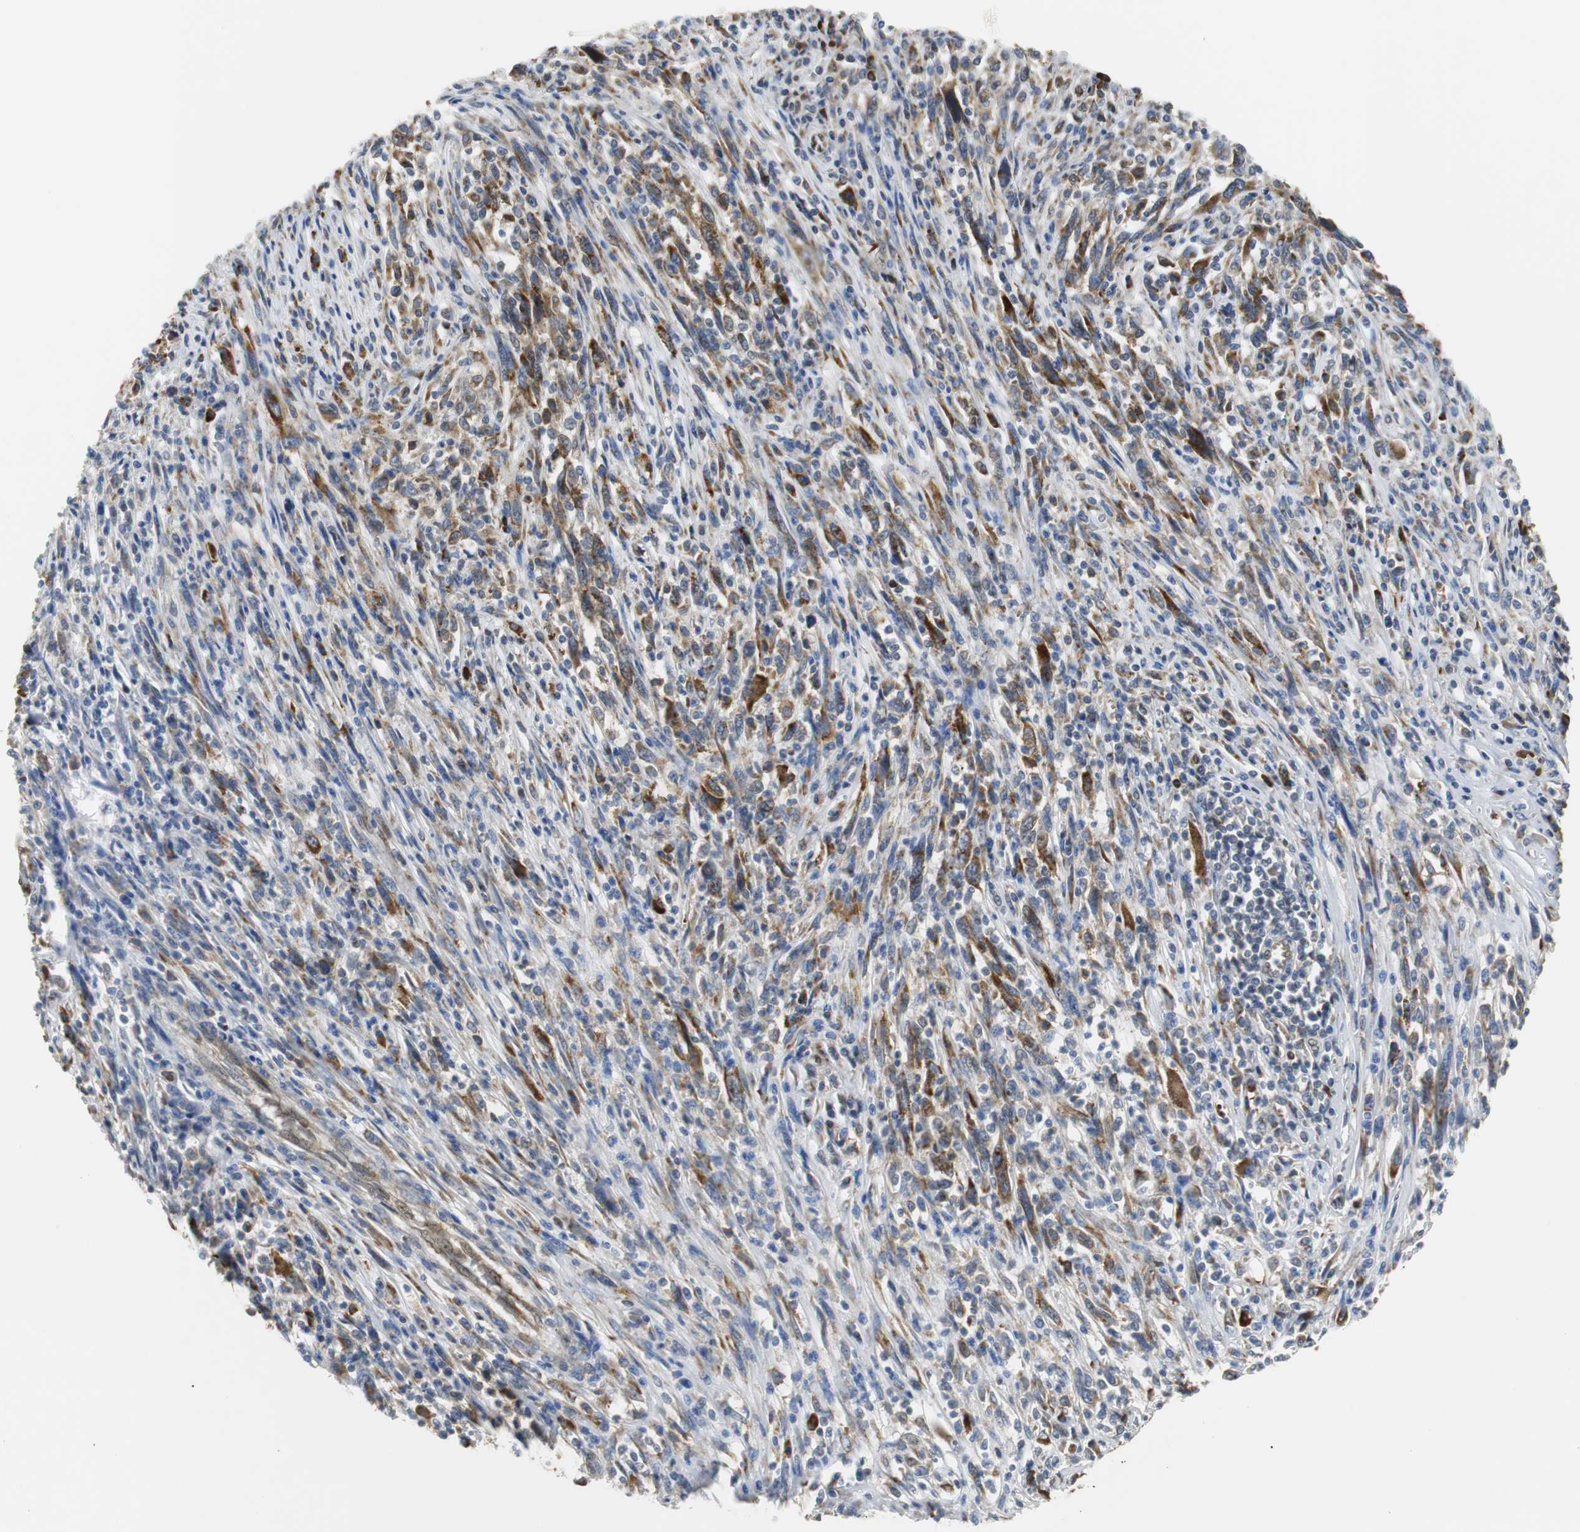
{"staining": {"intensity": "weak", "quantity": "25%-75%", "location": "cytoplasmic/membranous"}, "tissue": "melanoma", "cell_type": "Tumor cells", "image_type": "cancer", "snomed": [{"axis": "morphology", "description": "Malignant melanoma, Metastatic site"}, {"axis": "topography", "description": "Lymph node"}], "caption": "IHC of human melanoma demonstrates low levels of weak cytoplasmic/membranous staining in about 25%-75% of tumor cells.", "gene": "PDIA4", "patient": {"sex": "male", "age": 61}}